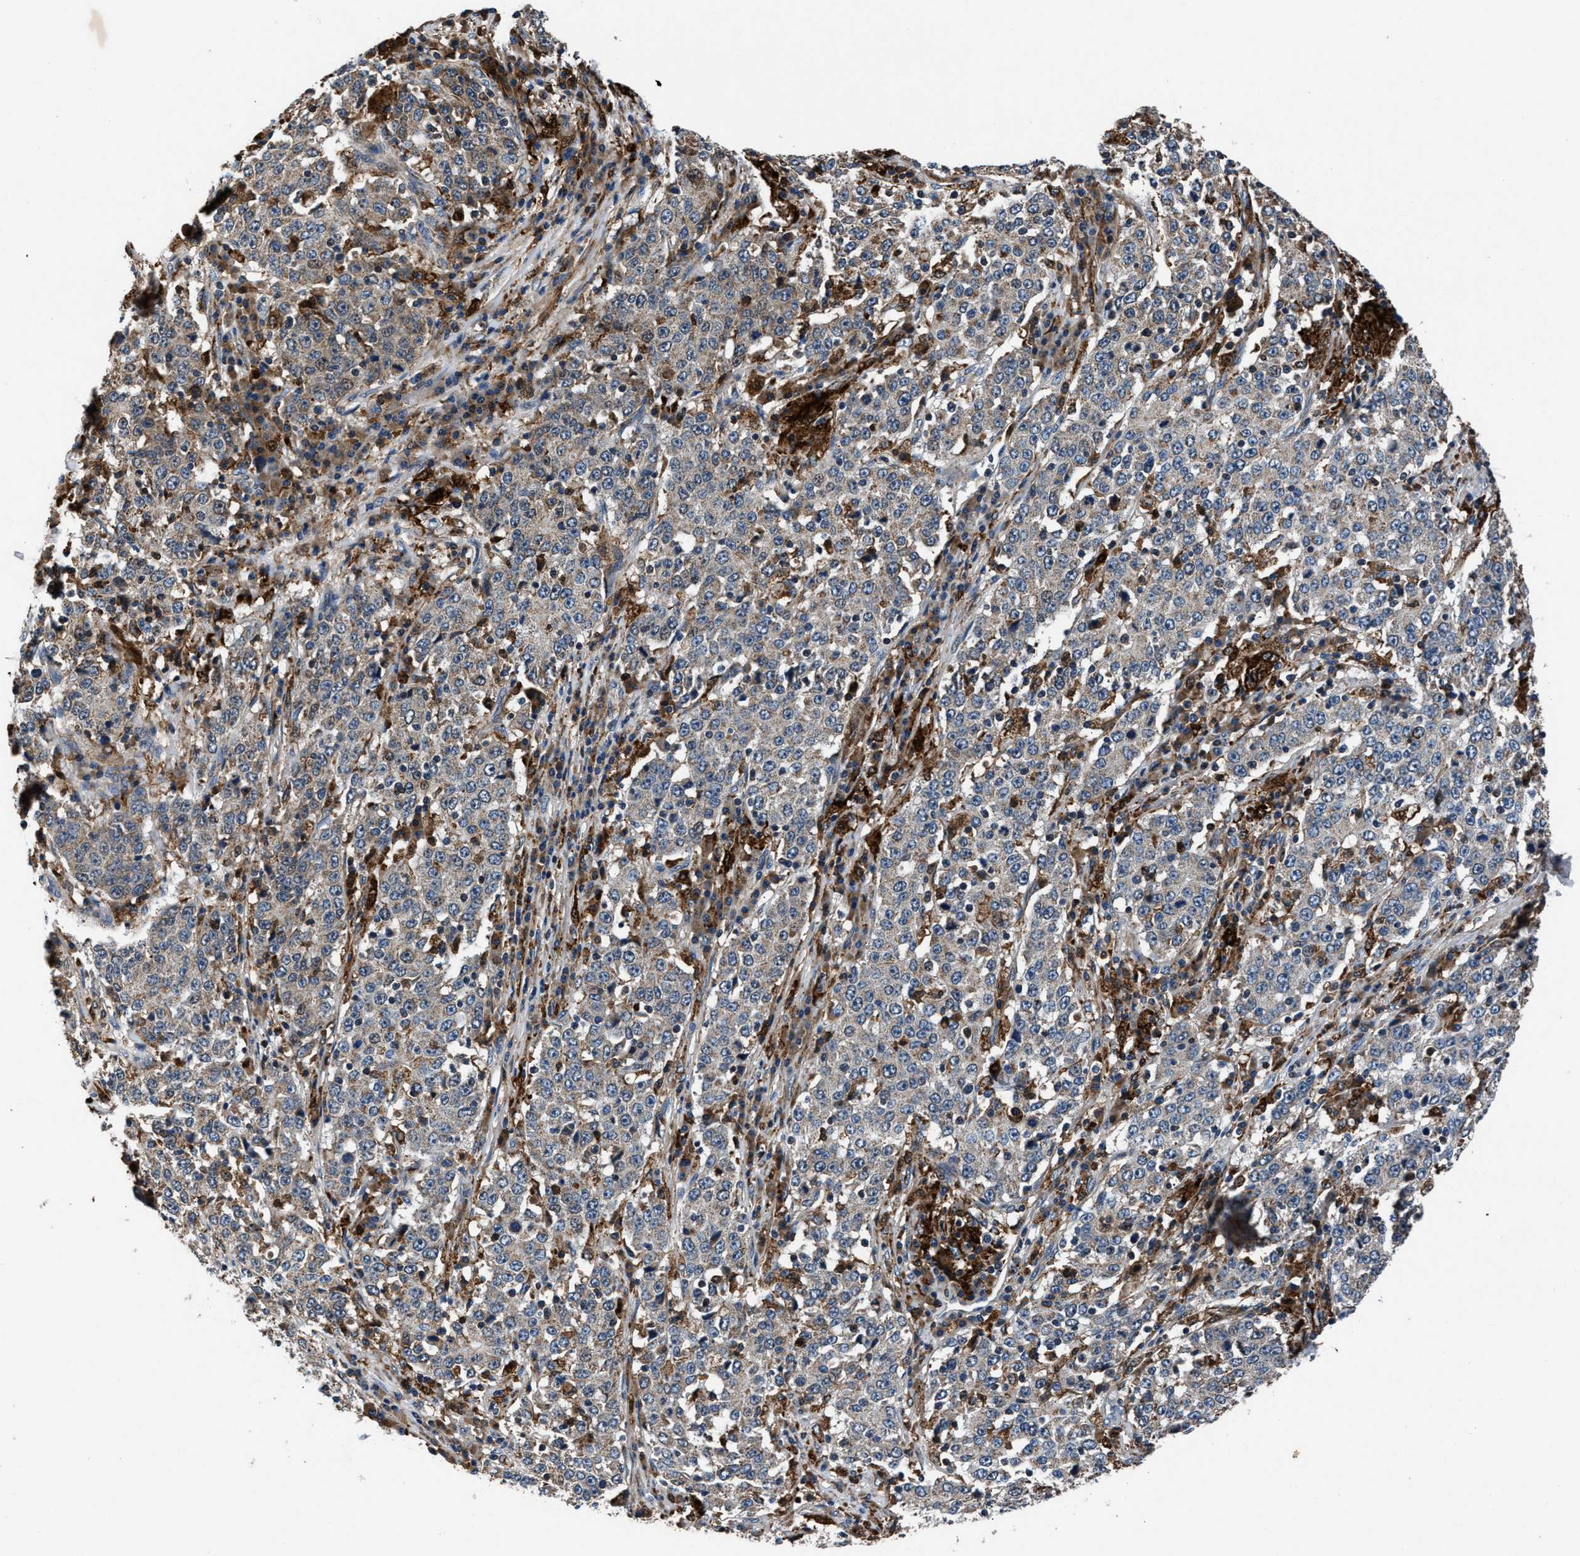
{"staining": {"intensity": "weak", "quantity": "<25%", "location": "cytoplasmic/membranous"}, "tissue": "stomach cancer", "cell_type": "Tumor cells", "image_type": "cancer", "snomed": [{"axis": "morphology", "description": "Adenocarcinoma, NOS"}, {"axis": "topography", "description": "Stomach"}], "caption": "Tumor cells show no significant positivity in stomach cancer (adenocarcinoma).", "gene": "FAM221A", "patient": {"sex": "male", "age": 59}}